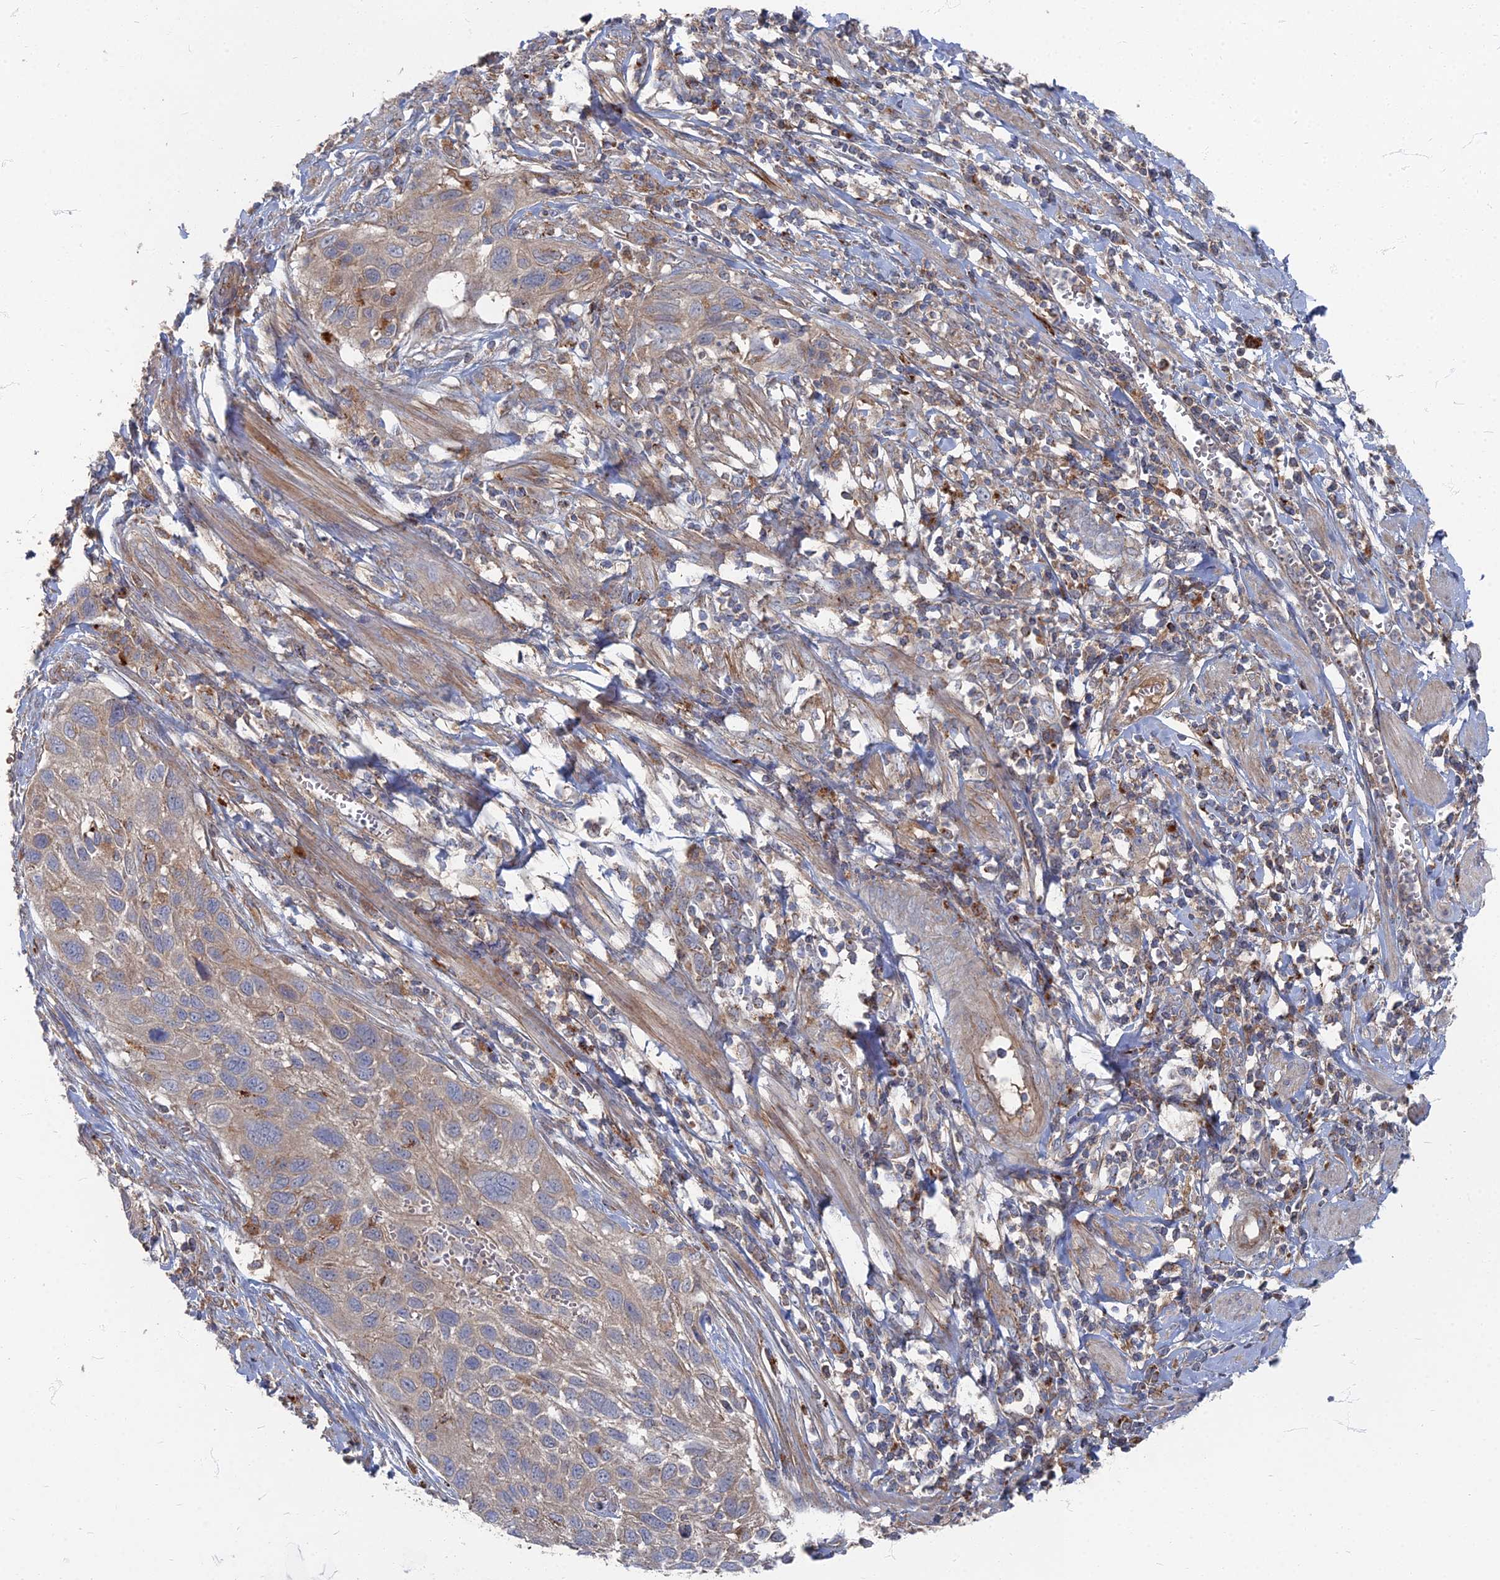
{"staining": {"intensity": "weak", "quantity": "25%-75%", "location": "cytoplasmic/membranous"}, "tissue": "cervical cancer", "cell_type": "Tumor cells", "image_type": "cancer", "snomed": [{"axis": "morphology", "description": "Squamous cell carcinoma, NOS"}, {"axis": "topography", "description": "Cervix"}], "caption": "Protein staining of cervical squamous cell carcinoma tissue shows weak cytoplasmic/membranous staining in approximately 25%-75% of tumor cells. (DAB IHC, brown staining for protein, blue staining for nuclei).", "gene": "PPCDC", "patient": {"sex": "female", "age": 70}}